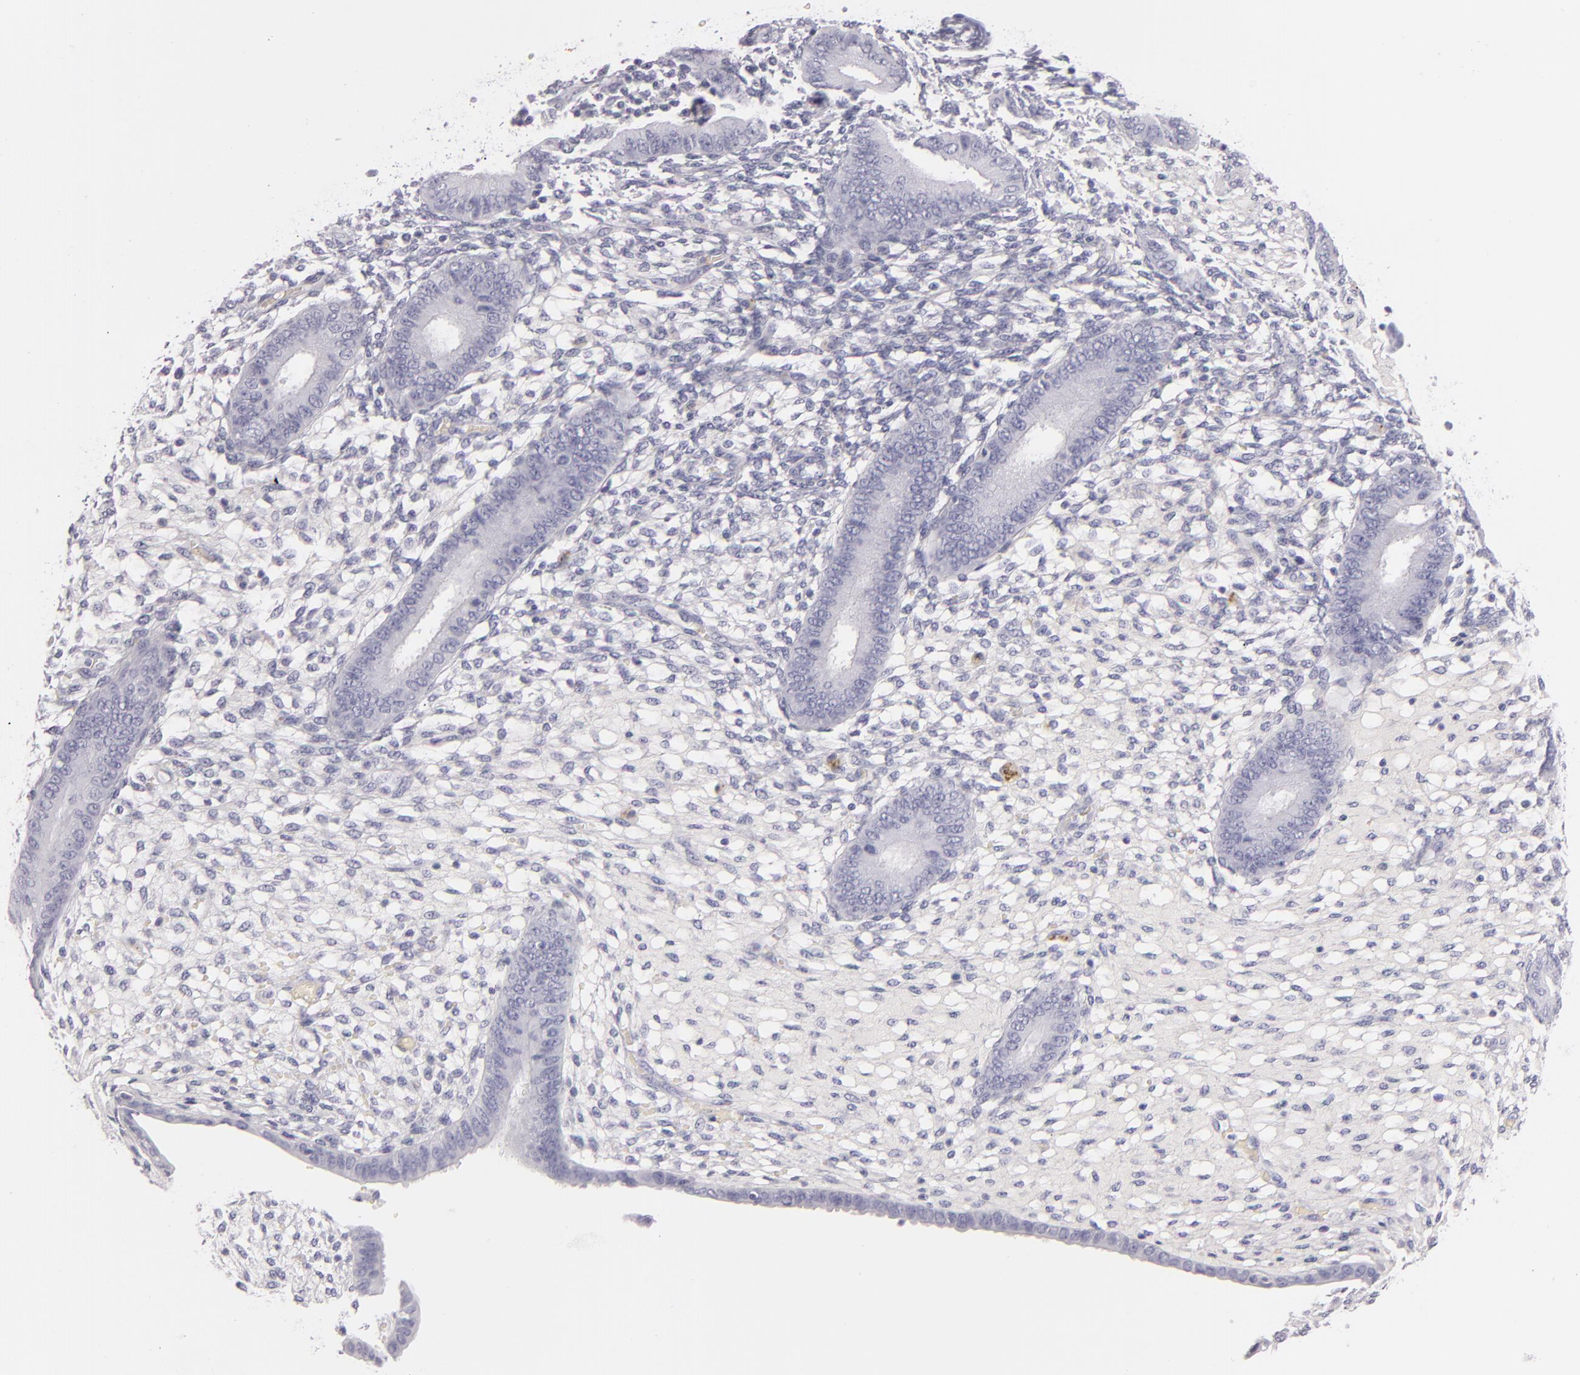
{"staining": {"intensity": "negative", "quantity": "none", "location": "none"}, "tissue": "endometrium", "cell_type": "Cells in endometrial stroma", "image_type": "normal", "snomed": [{"axis": "morphology", "description": "Normal tissue, NOS"}, {"axis": "topography", "description": "Endometrium"}], "caption": "A high-resolution image shows immunohistochemistry (IHC) staining of benign endometrium, which displays no significant expression in cells in endometrial stroma.", "gene": "TPSD1", "patient": {"sex": "female", "age": 42}}